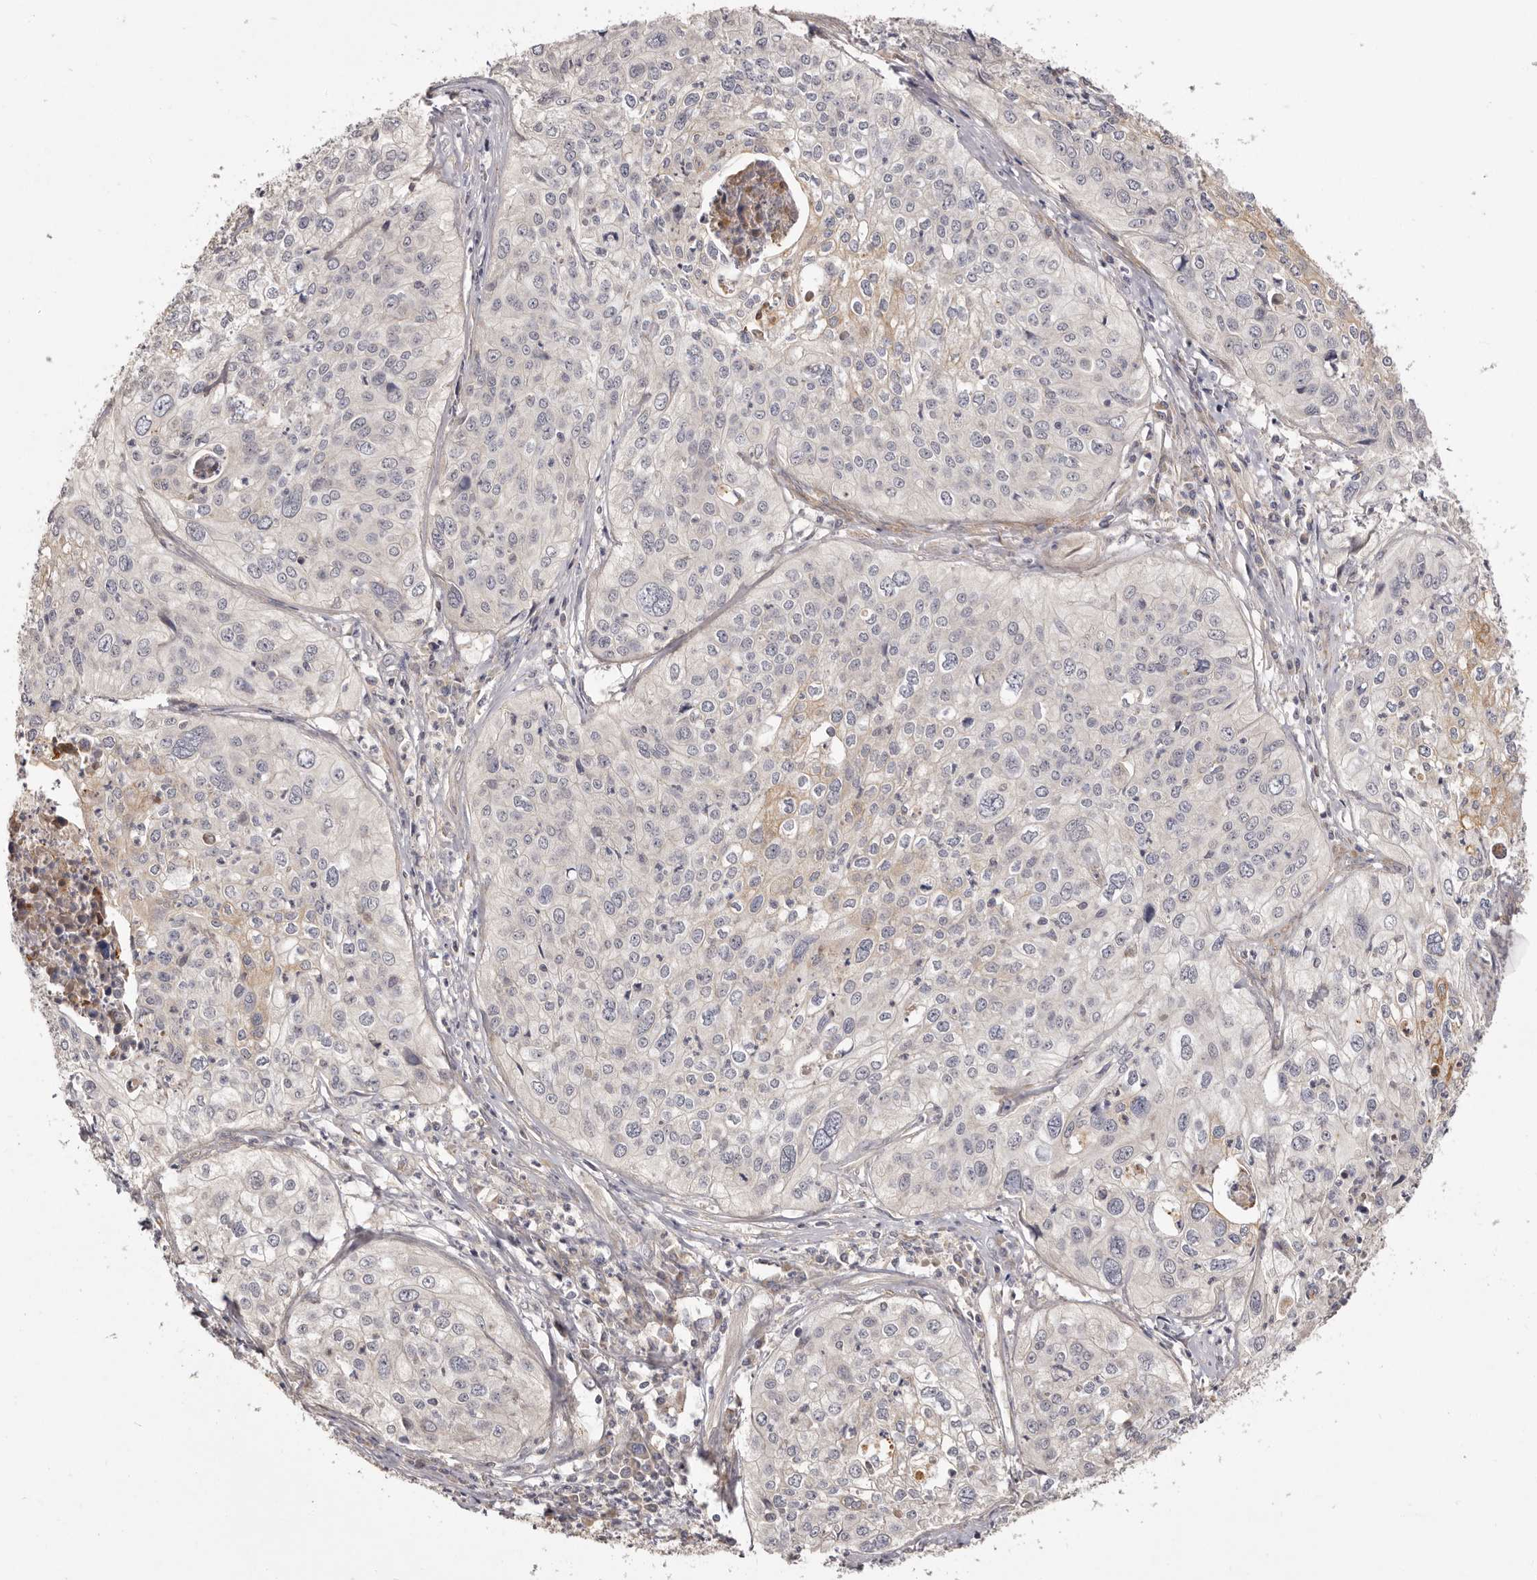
{"staining": {"intensity": "negative", "quantity": "none", "location": "none"}, "tissue": "cervical cancer", "cell_type": "Tumor cells", "image_type": "cancer", "snomed": [{"axis": "morphology", "description": "Squamous cell carcinoma, NOS"}, {"axis": "topography", "description": "Cervix"}], "caption": "High power microscopy image of an IHC photomicrograph of cervical cancer (squamous cell carcinoma), revealing no significant staining in tumor cells.", "gene": "ADAMTS9", "patient": {"sex": "female", "age": 31}}